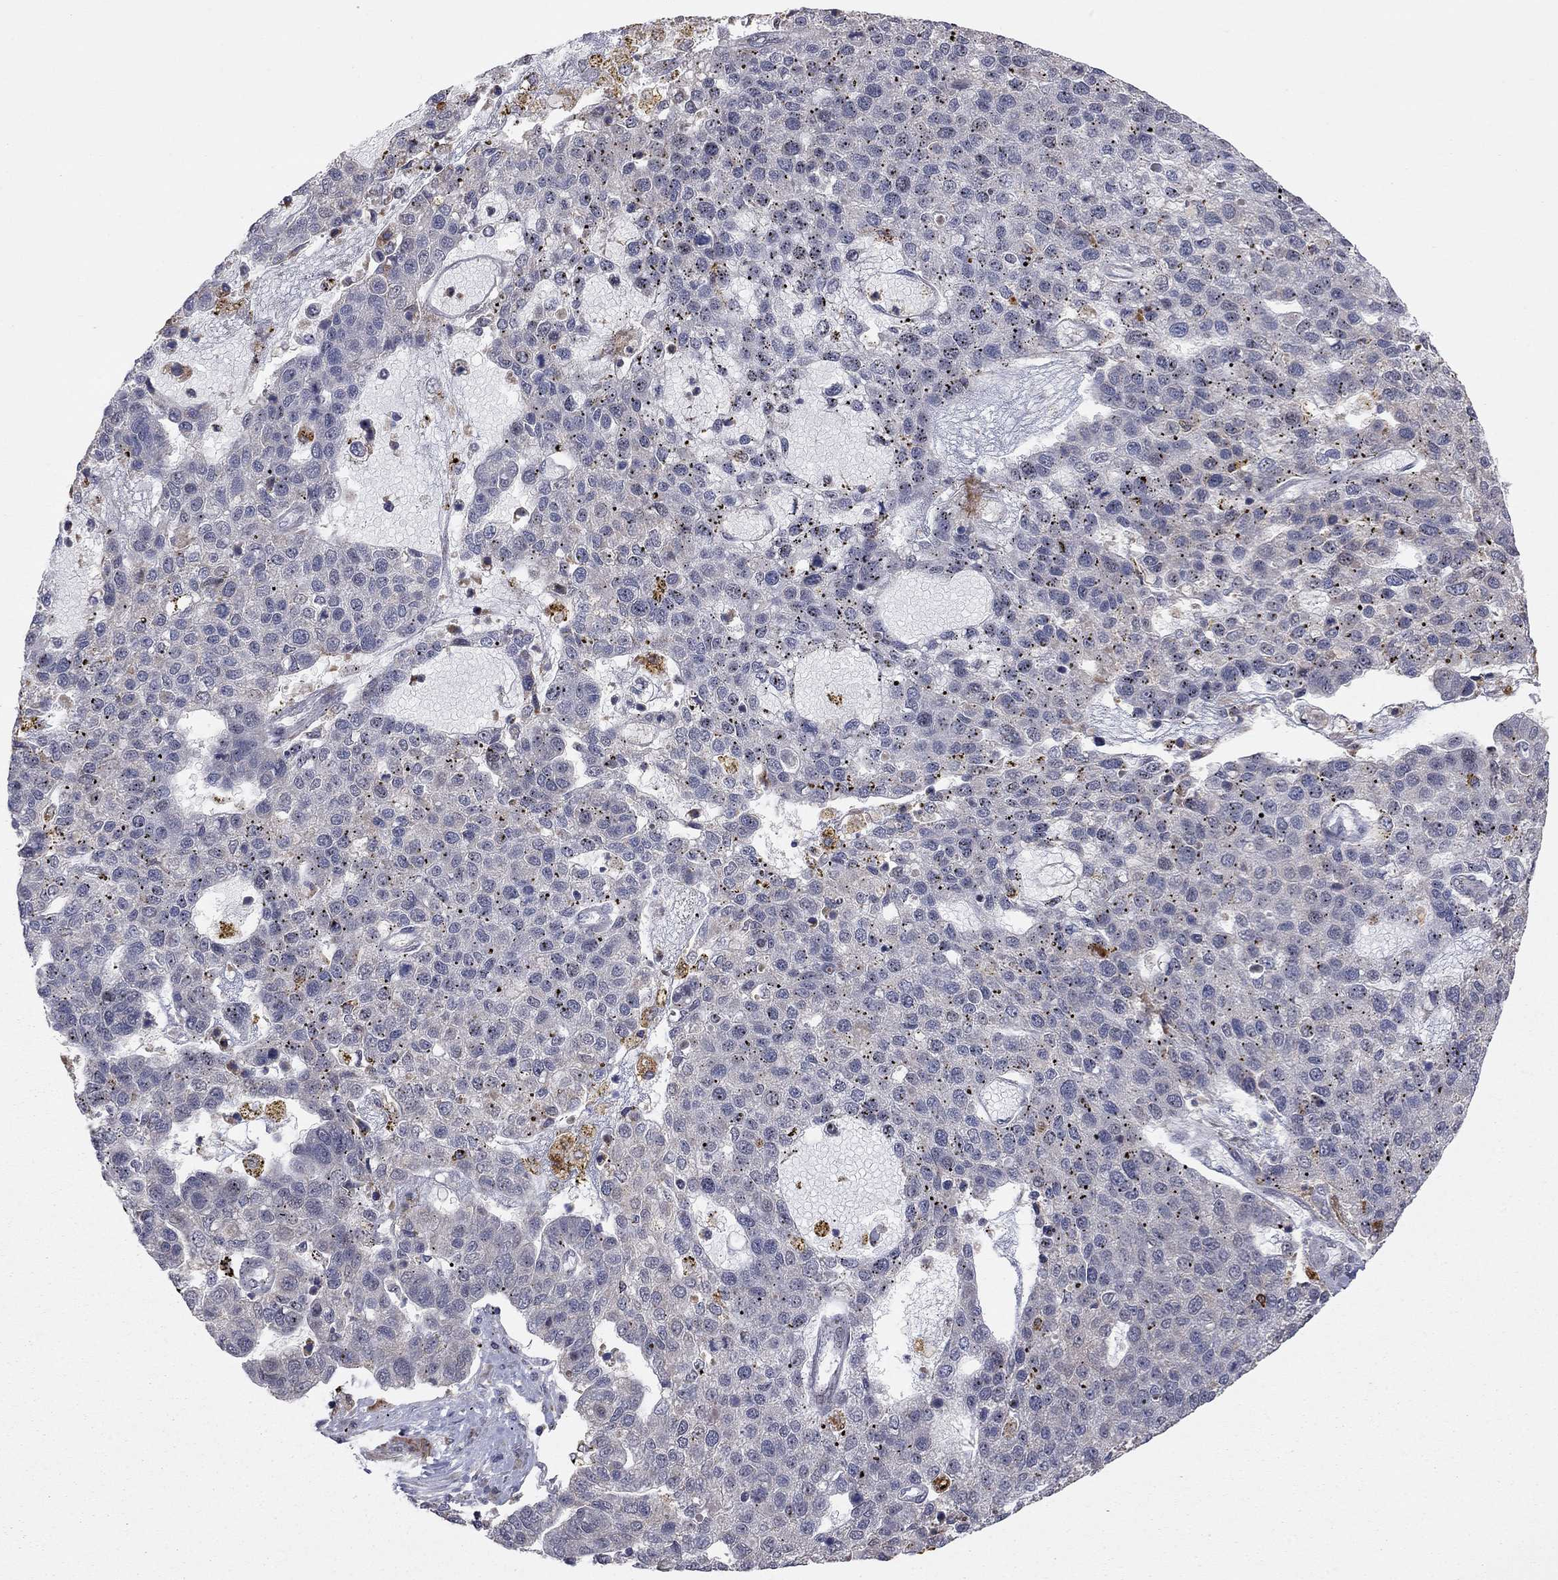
{"staining": {"intensity": "moderate", "quantity": "<25%", "location": "cytoplasmic/membranous"}, "tissue": "pancreatic cancer", "cell_type": "Tumor cells", "image_type": "cancer", "snomed": [{"axis": "morphology", "description": "Adenocarcinoma, NOS"}, {"axis": "topography", "description": "Pancreas"}], "caption": "Pancreatic cancer (adenocarcinoma) was stained to show a protein in brown. There is low levels of moderate cytoplasmic/membranous expression in about <25% of tumor cells.", "gene": "IDS", "patient": {"sex": "female", "age": 61}}